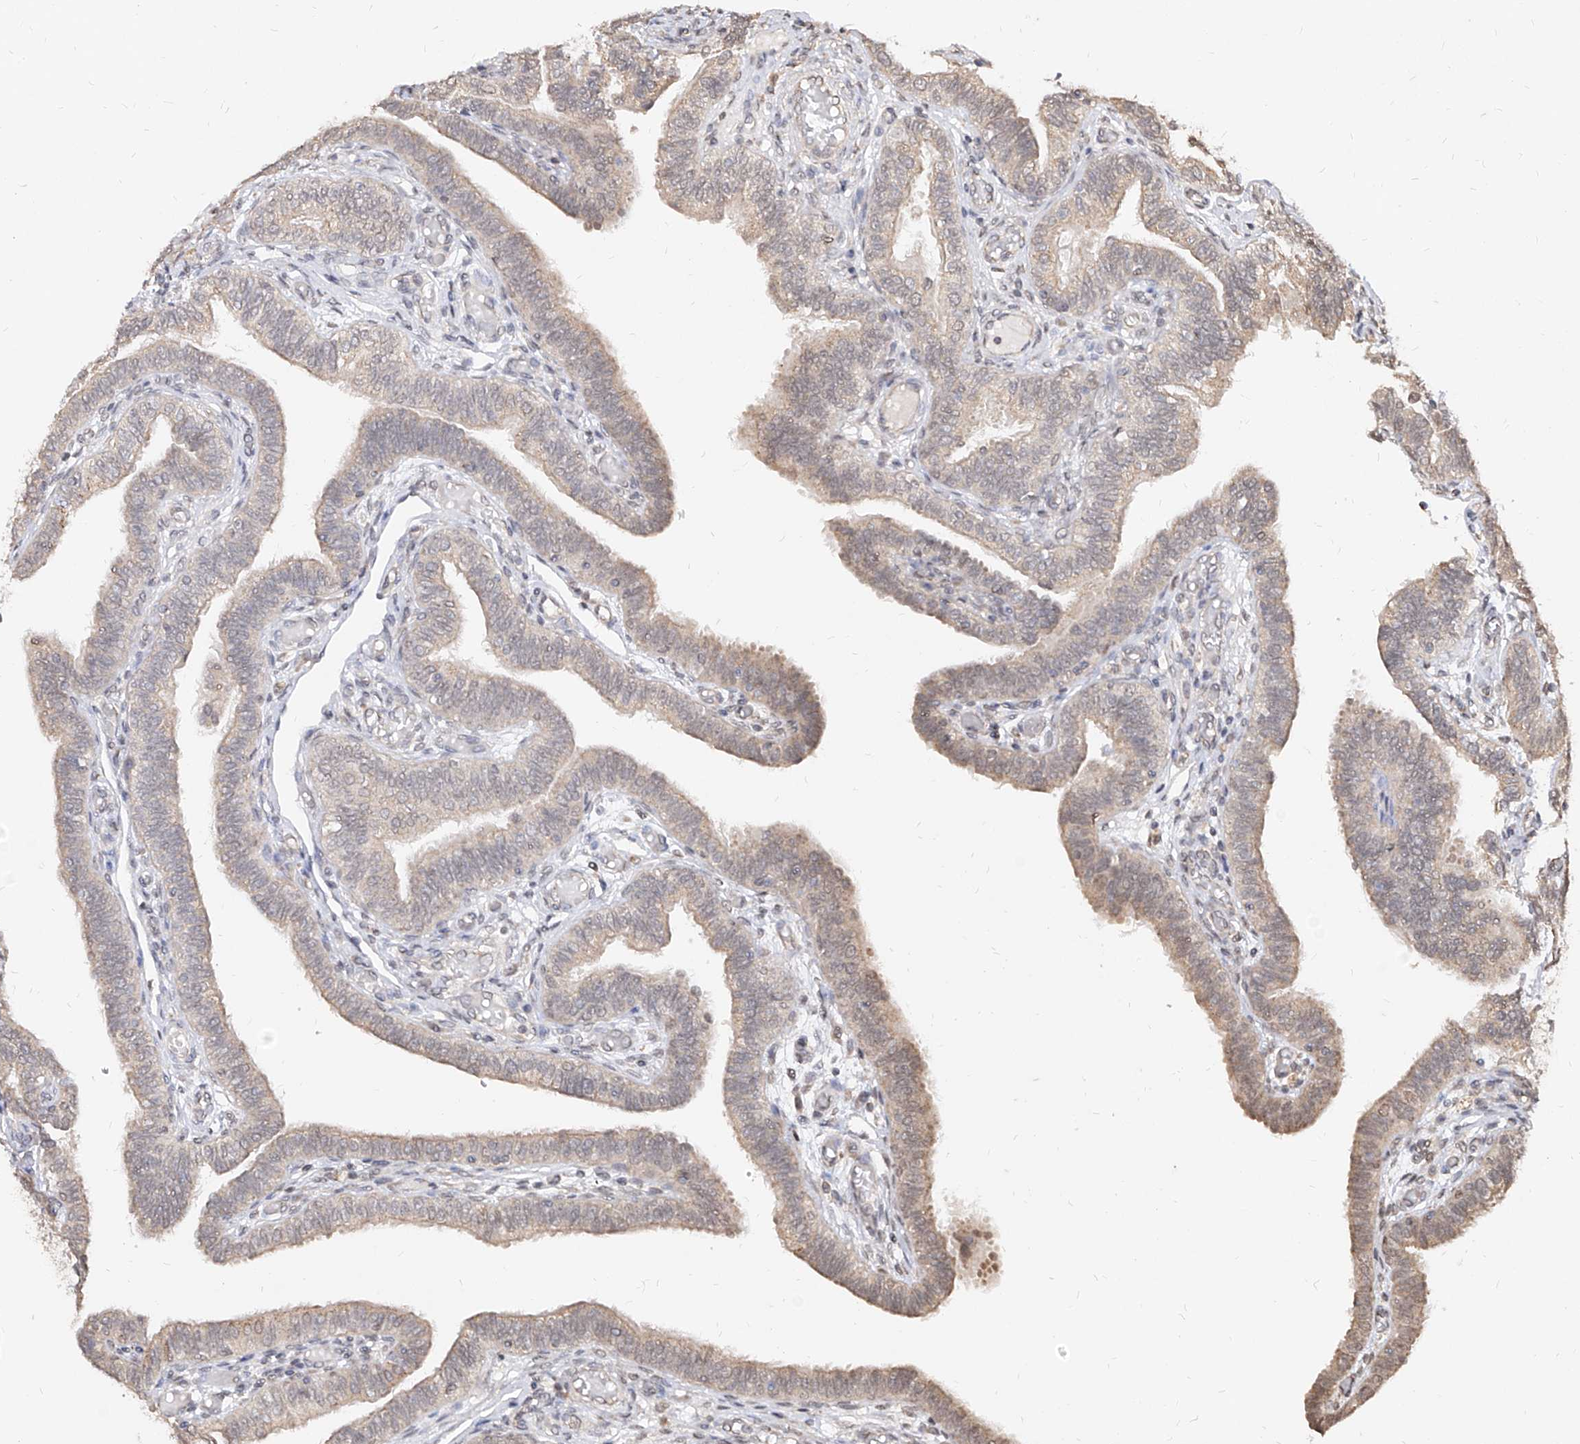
{"staining": {"intensity": "moderate", "quantity": ">75%", "location": "cytoplasmic/membranous,nuclear"}, "tissue": "fallopian tube", "cell_type": "Glandular cells", "image_type": "normal", "snomed": [{"axis": "morphology", "description": "Normal tissue, NOS"}, {"axis": "topography", "description": "Fallopian tube"}], "caption": "Immunohistochemistry (IHC) (DAB (3,3'-diaminobenzidine)) staining of unremarkable human fallopian tube shows moderate cytoplasmic/membranous,nuclear protein staining in about >75% of glandular cells. (brown staining indicates protein expression, while blue staining denotes nuclei).", "gene": "C8orf82", "patient": {"sex": "female", "age": 39}}